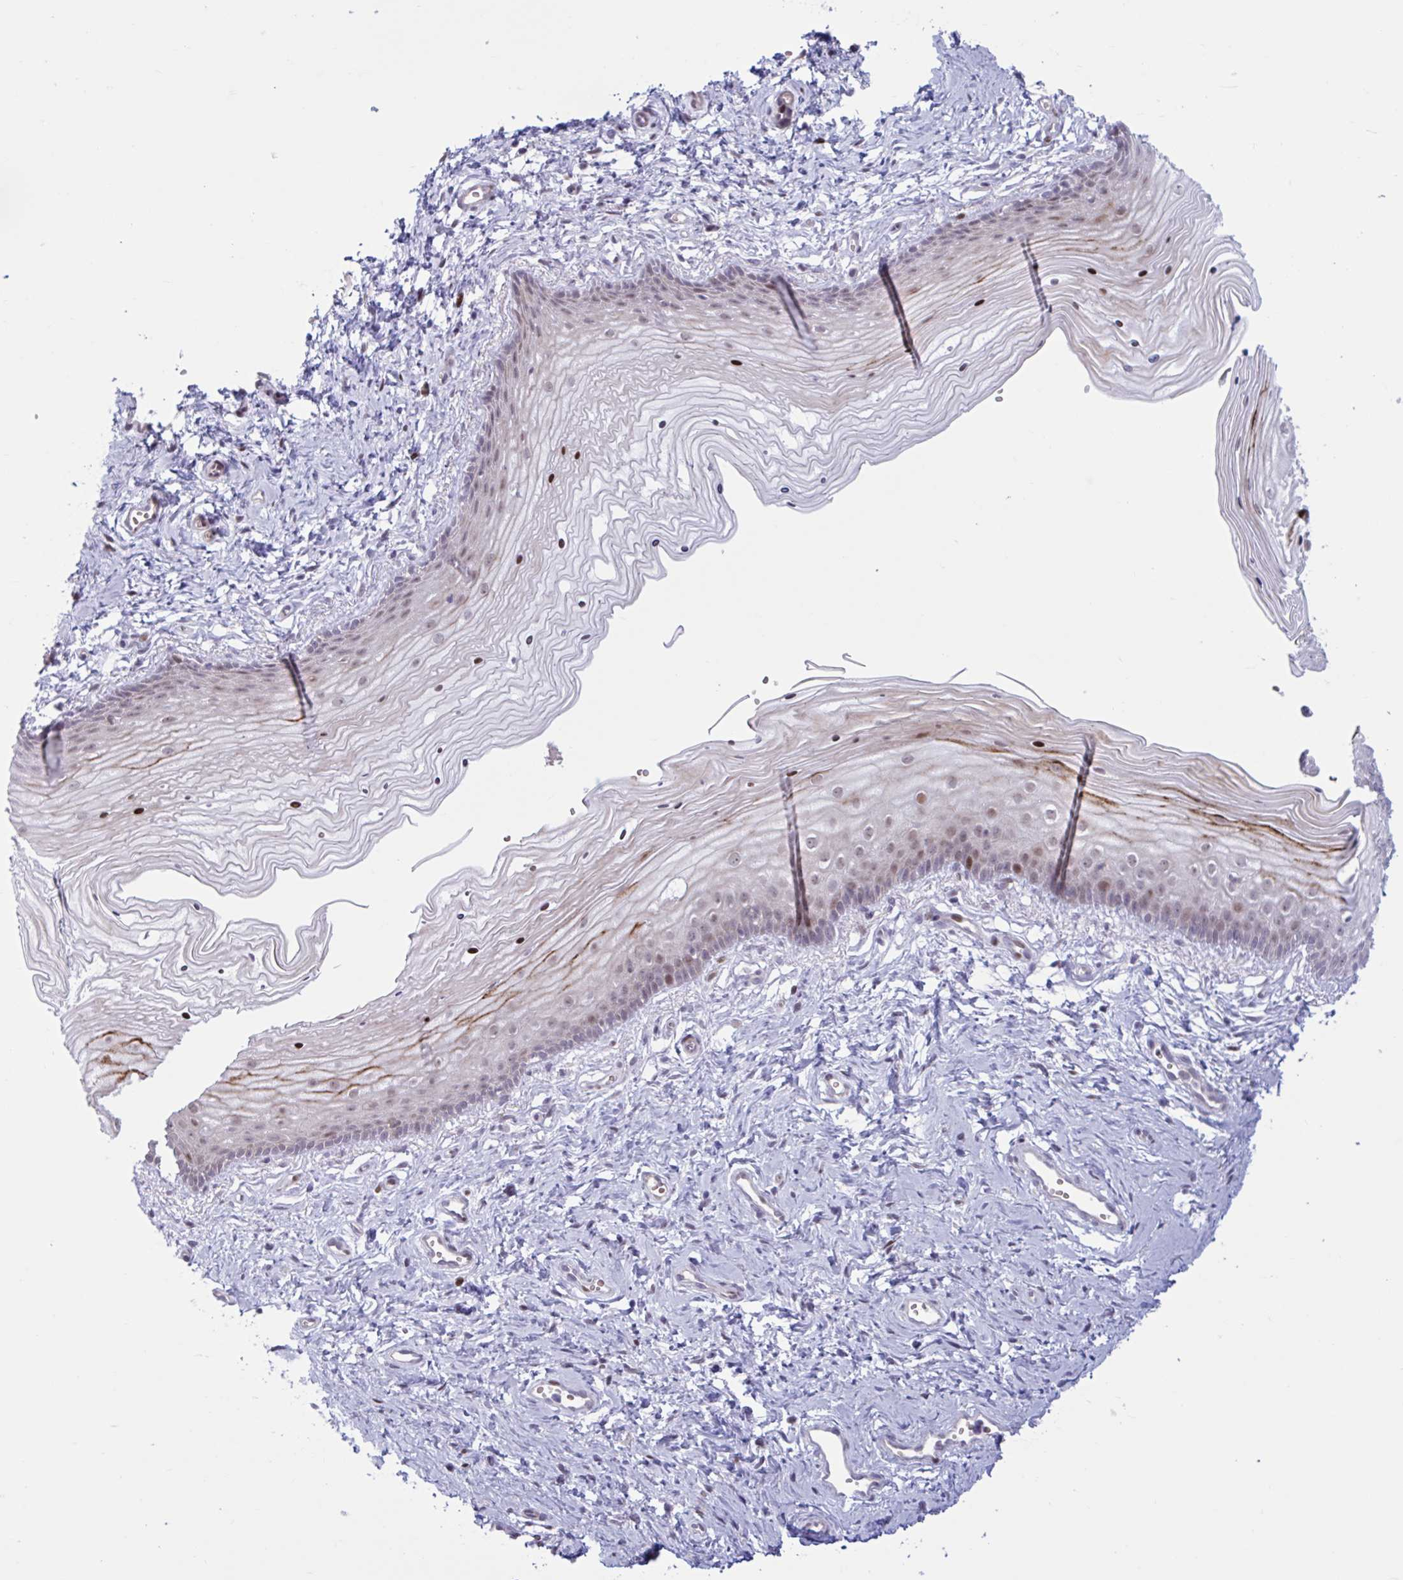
{"staining": {"intensity": "strong", "quantity": "25%-75%", "location": "cytoplasmic/membranous,nuclear"}, "tissue": "vagina", "cell_type": "Squamous epithelial cells", "image_type": "normal", "snomed": [{"axis": "morphology", "description": "Normal tissue, NOS"}, {"axis": "topography", "description": "Vagina"}], "caption": "Squamous epithelial cells exhibit high levels of strong cytoplasmic/membranous,nuclear expression in about 25%-75% of cells in unremarkable human vagina.", "gene": "RBL1", "patient": {"sex": "female", "age": 38}}